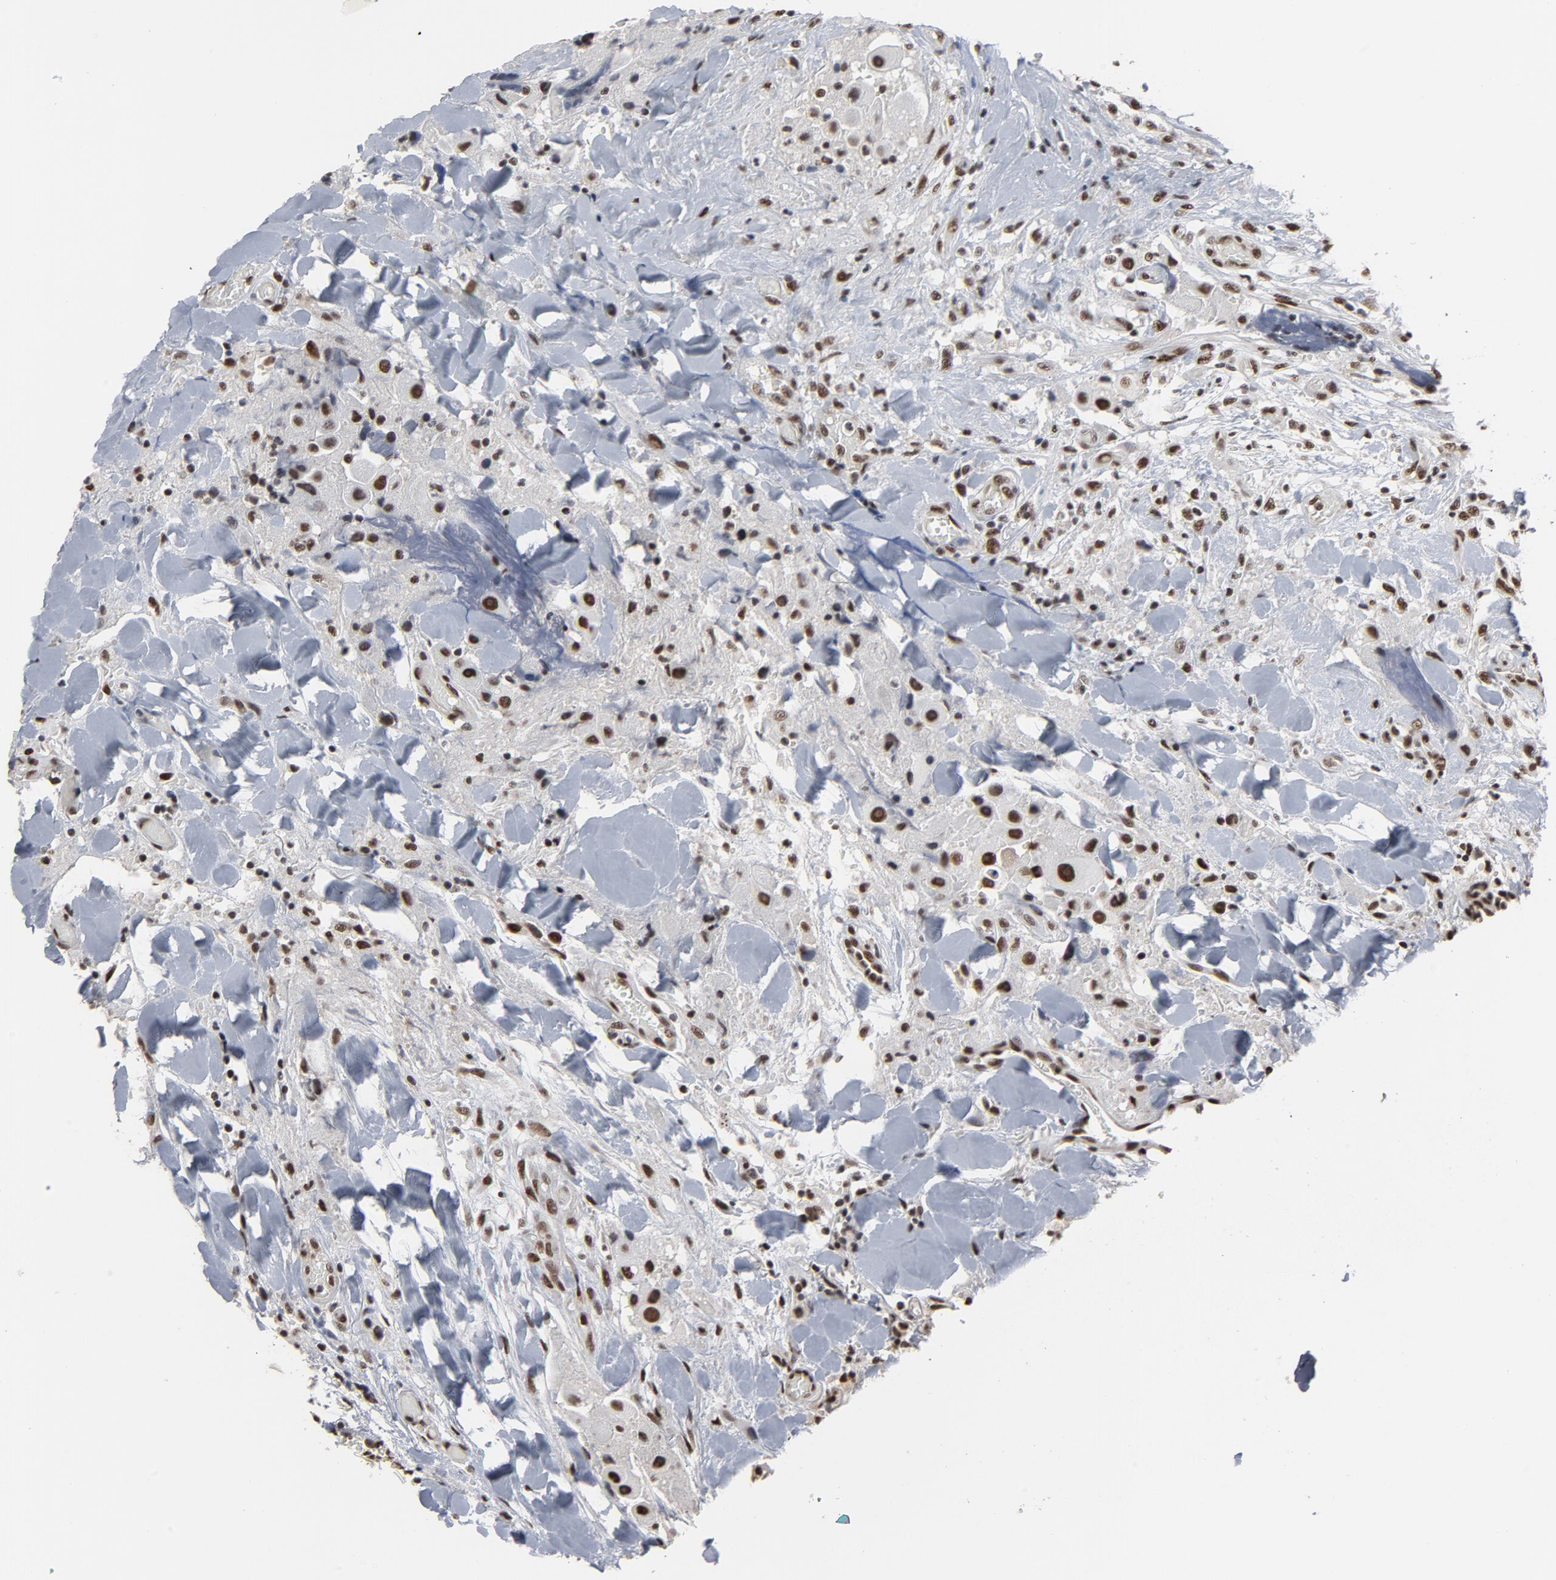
{"staining": {"intensity": "strong", "quantity": ">75%", "location": "nuclear"}, "tissue": "head and neck cancer", "cell_type": "Tumor cells", "image_type": "cancer", "snomed": [{"axis": "morphology", "description": "Normal tissue, NOS"}, {"axis": "morphology", "description": "Adenocarcinoma, NOS"}, {"axis": "topography", "description": "Salivary gland"}, {"axis": "topography", "description": "Head-Neck"}], "caption": "This is an image of immunohistochemistry staining of head and neck cancer, which shows strong positivity in the nuclear of tumor cells.", "gene": "MRE11", "patient": {"sex": "male", "age": 80}}